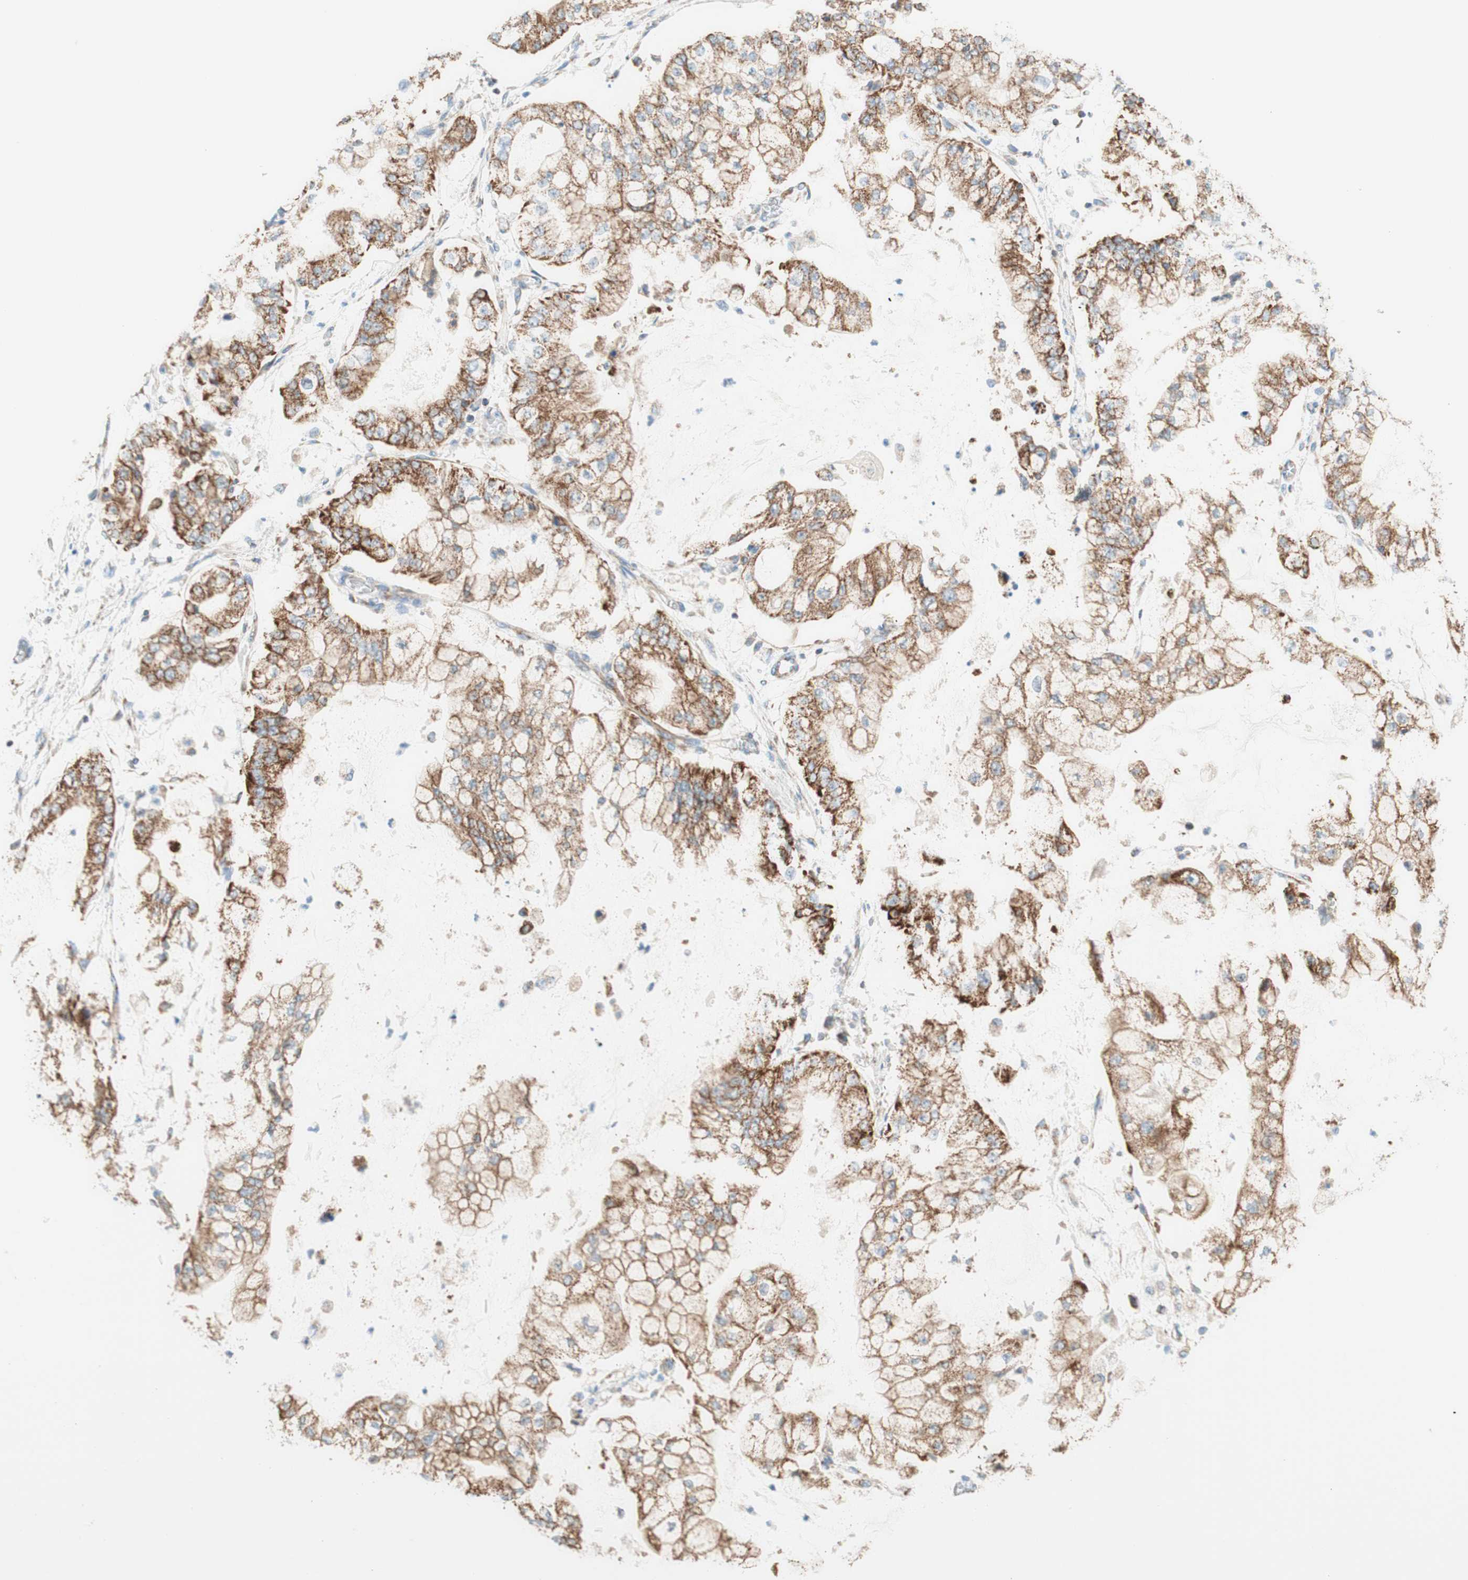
{"staining": {"intensity": "moderate", "quantity": ">75%", "location": "cytoplasmic/membranous"}, "tissue": "stomach cancer", "cell_type": "Tumor cells", "image_type": "cancer", "snomed": [{"axis": "morphology", "description": "Adenocarcinoma, NOS"}, {"axis": "topography", "description": "Stomach"}], "caption": "Stomach adenocarcinoma tissue displays moderate cytoplasmic/membranous positivity in about >75% of tumor cells The staining was performed using DAB to visualize the protein expression in brown, while the nuclei were stained in blue with hematoxylin (Magnification: 20x).", "gene": "TOMM20", "patient": {"sex": "male", "age": 76}}